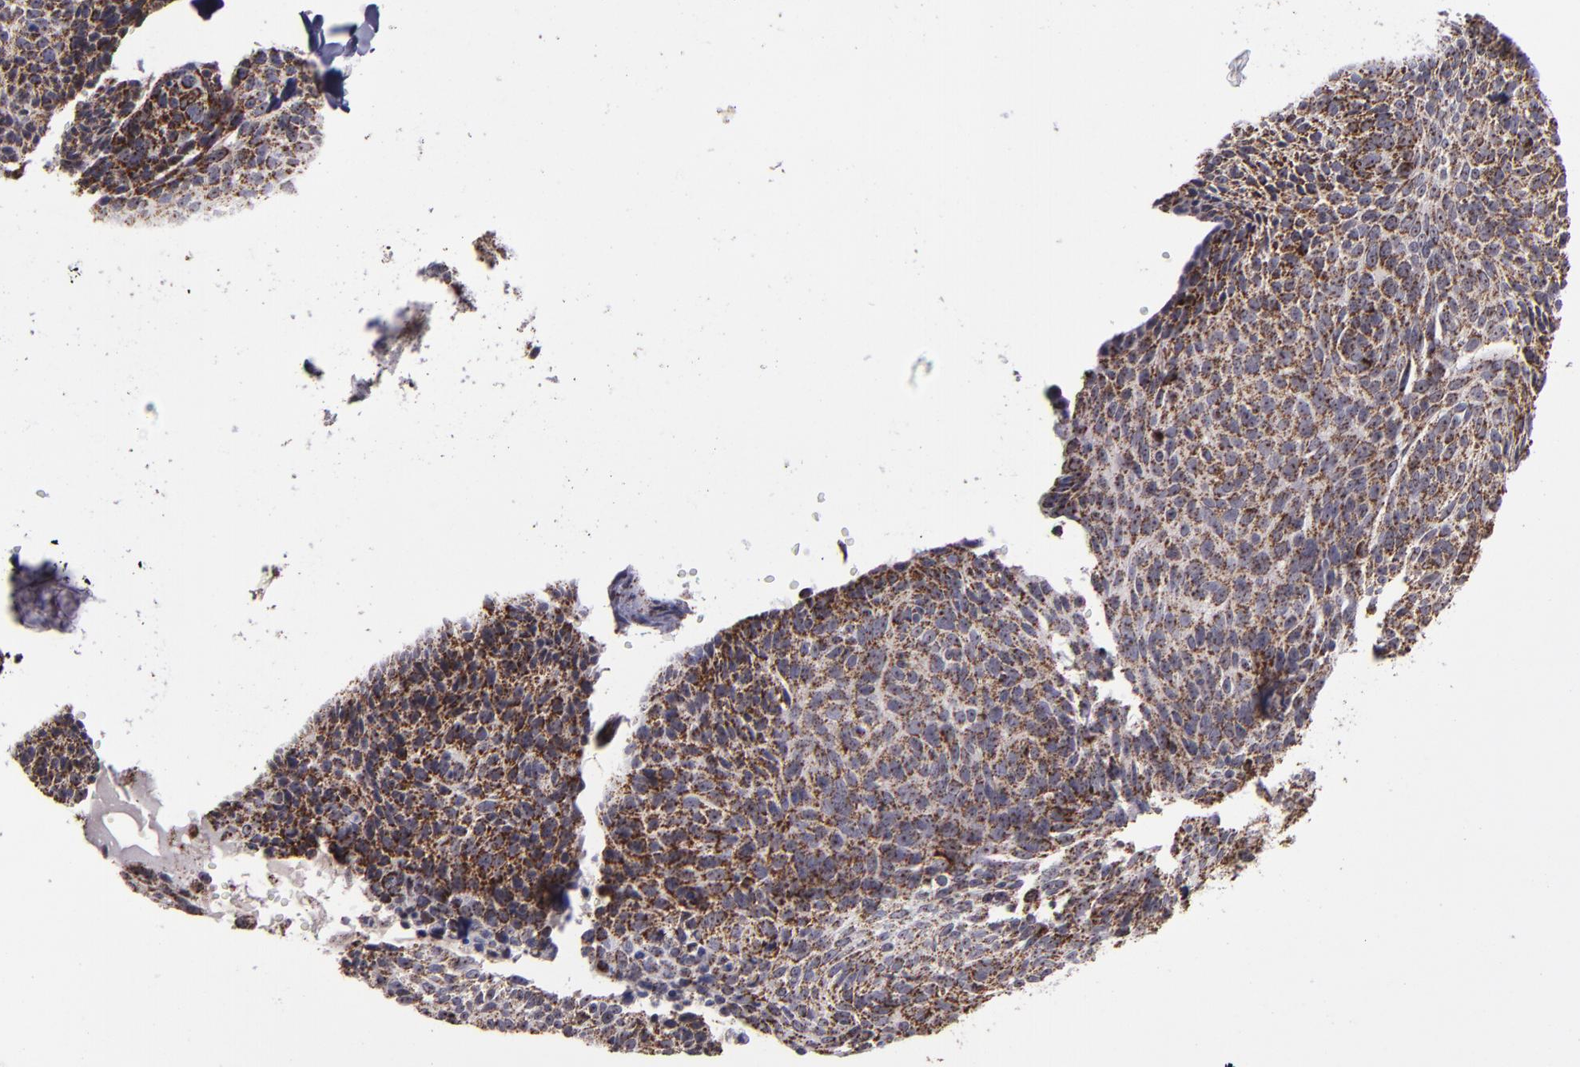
{"staining": {"intensity": "moderate", "quantity": ">75%", "location": "cytoplasmic/membranous"}, "tissue": "skin cancer", "cell_type": "Tumor cells", "image_type": "cancer", "snomed": [{"axis": "morphology", "description": "Normal tissue, NOS"}, {"axis": "morphology", "description": "Basal cell carcinoma"}, {"axis": "topography", "description": "Skin"}], "caption": "High-magnification brightfield microscopy of skin cancer stained with DAB (brown) and counterstained with hematoxylin (blue). tumor cells exhibit moderate cytoplasmic/membranous expression is present in about>75% of cells.", "gene": "LONP1", "patient": {"sex": "female", "age": 57}}